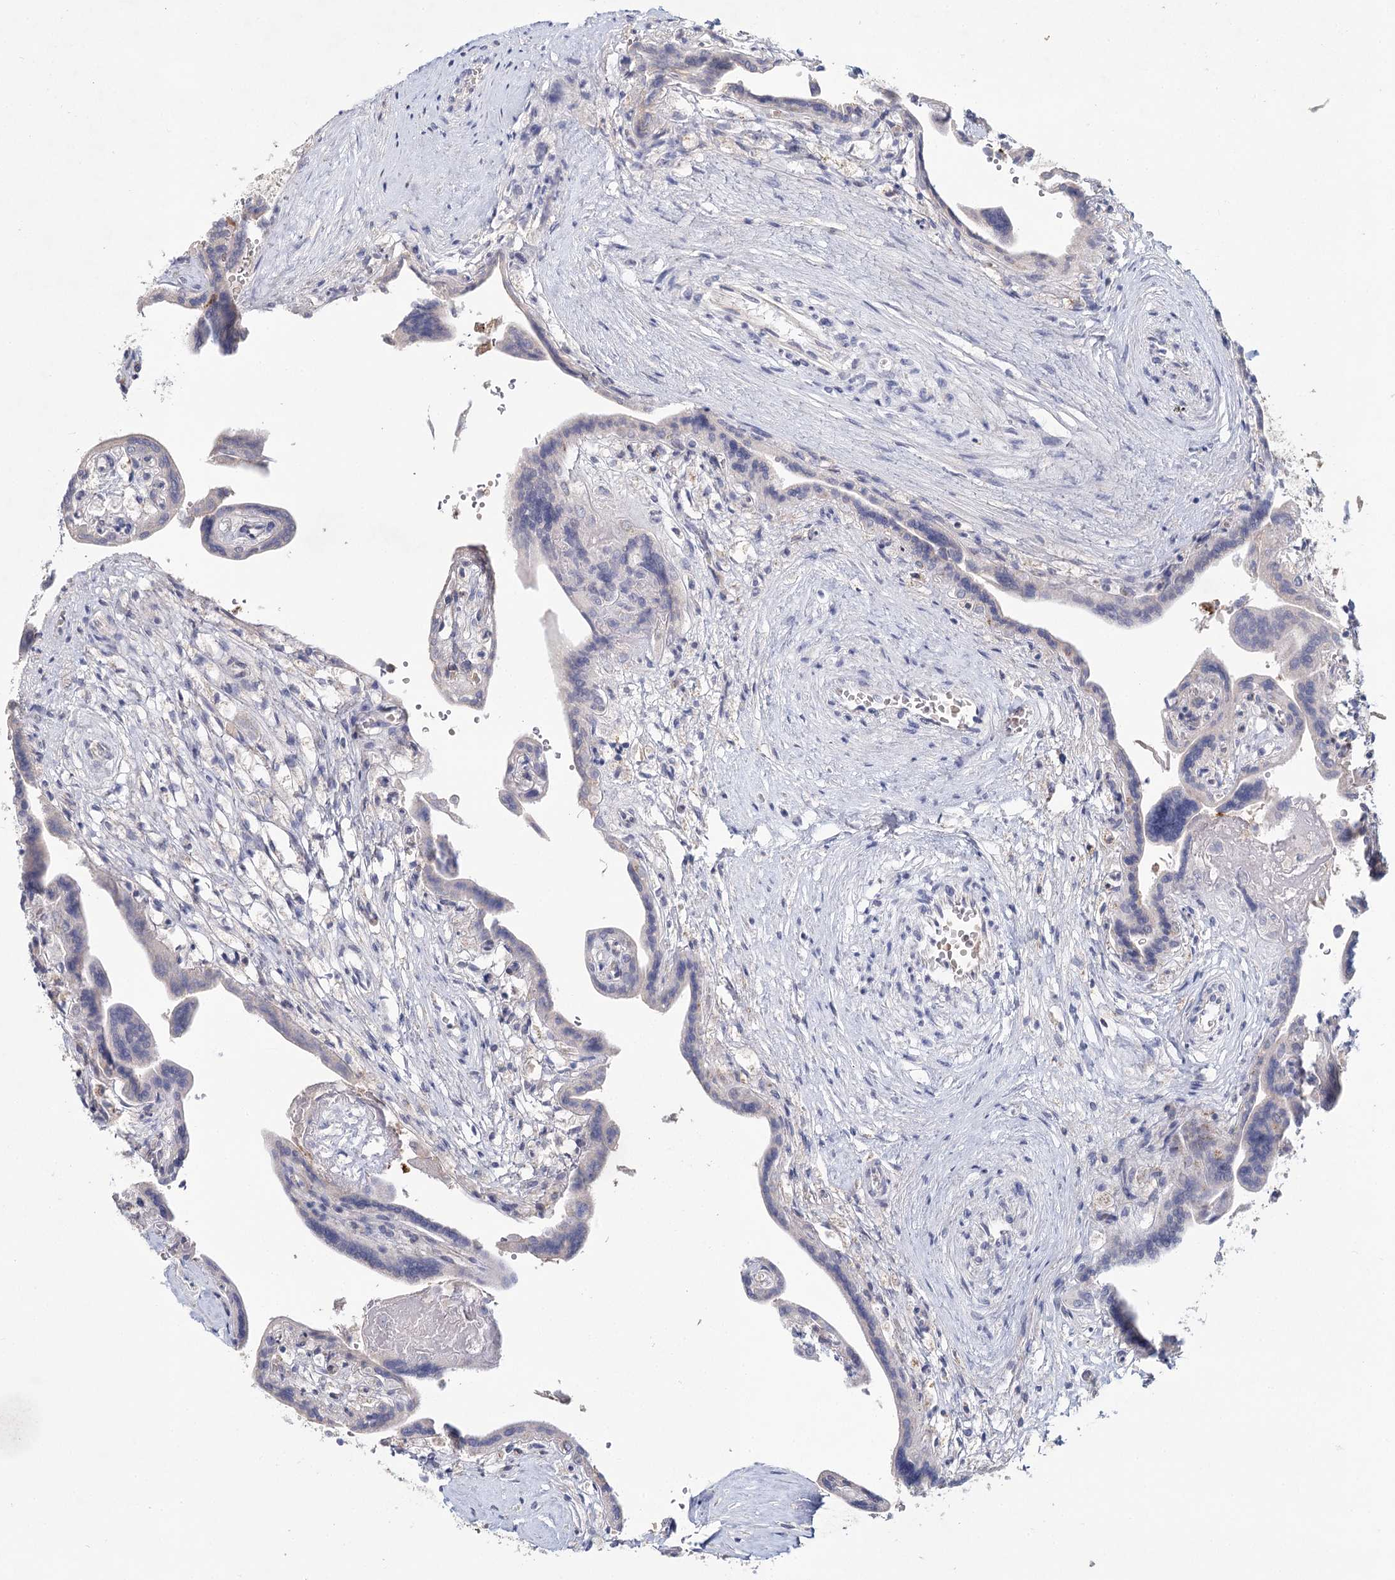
{"staining": {"intensity": "moderate", "quantity": "<25%", "location": "cytoplasmic/membranous"}, "tissue": "placenta", "cell_type": "Trophoblastic cells", "image_type": "normal", "snomed": [{"axis": "morphology", "description": "Normal tissue, NOS"}, {"axis": "topography", "description": "Placenta"}], "caption": "A low amount of moderate cytoplasmic/membranous expression is seen in about <25% of trophoblastic cells in benign placenta. The protein is stained brown, and the nuclei are stained in blue (DAB IHC with brightfield microscopy, high magnification).", "gene": "ARHGAP44", "patient": {"sex": "female", "age": 37}}